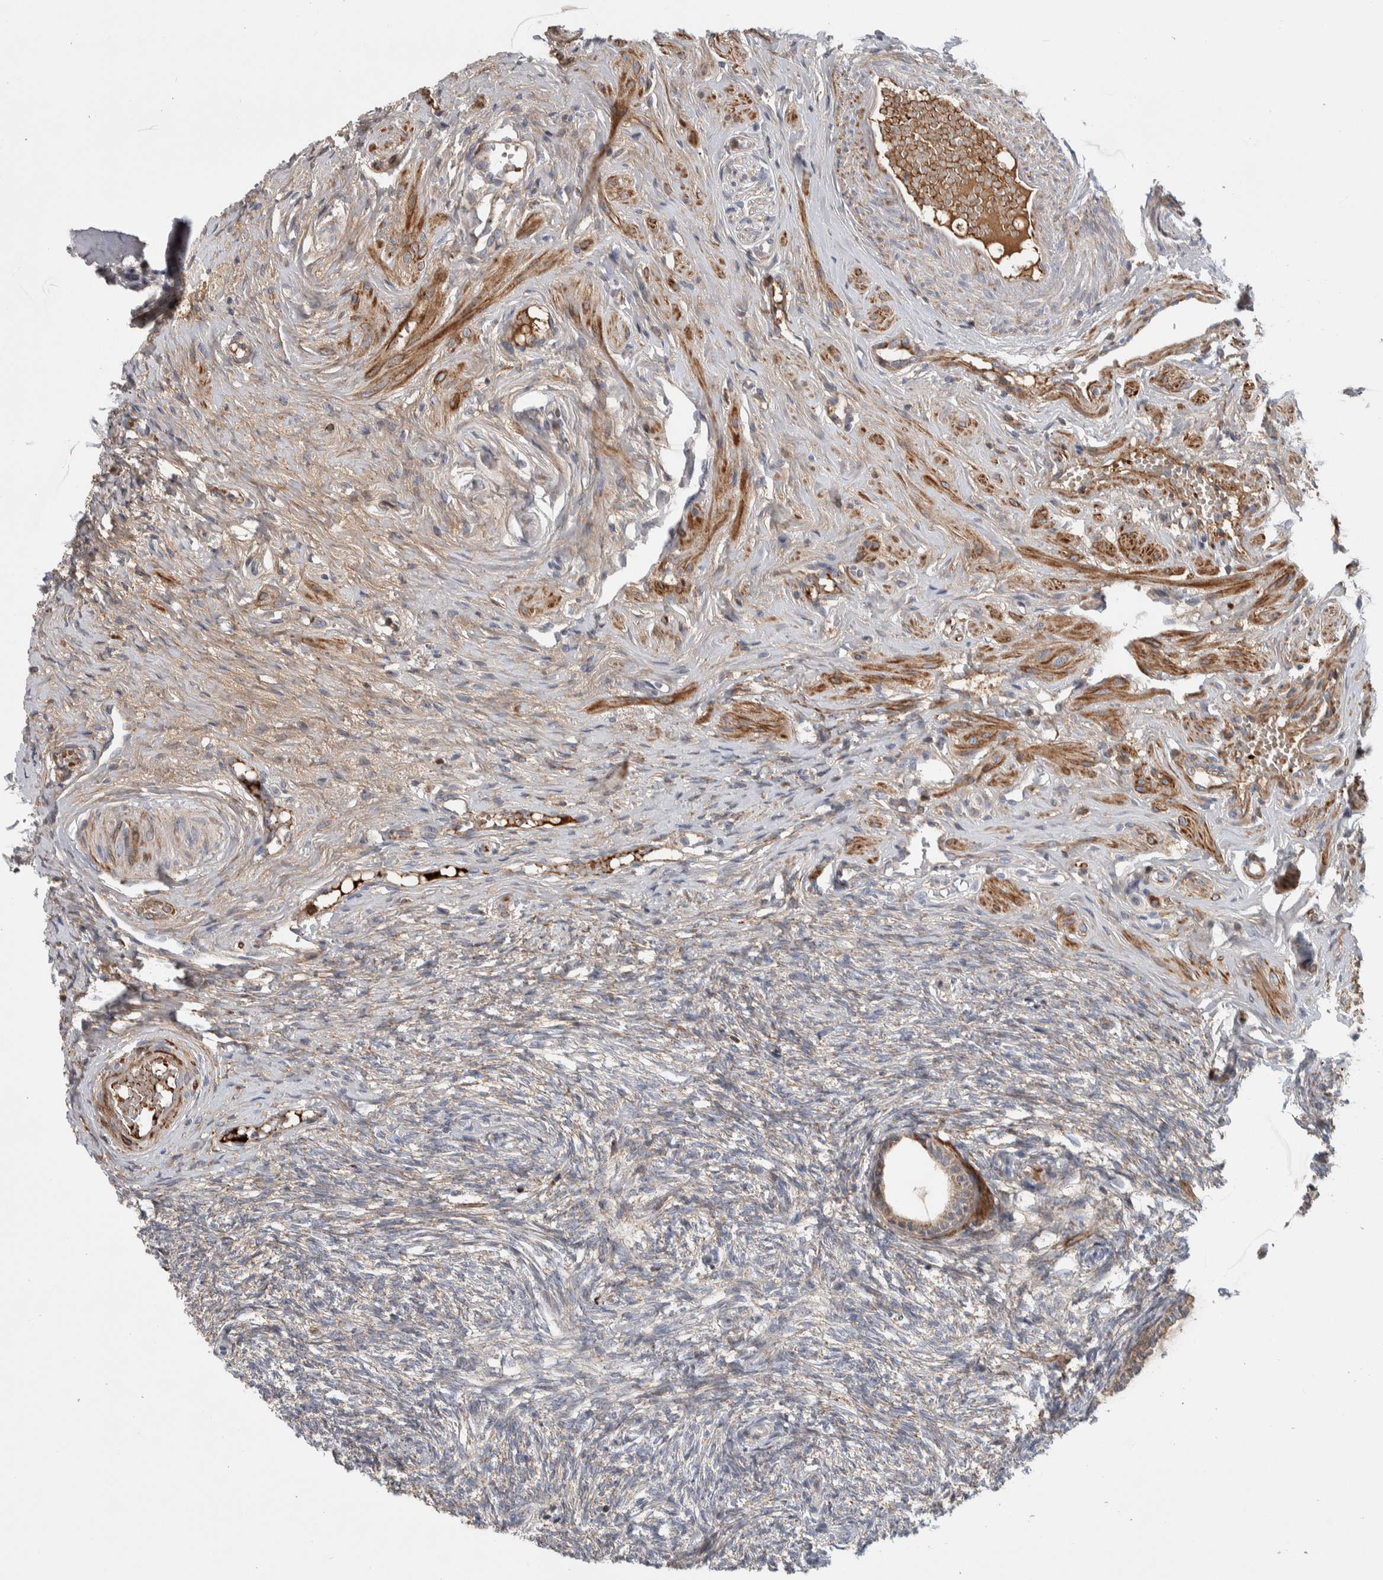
{"staining": {"intensity": "weak", "quantity": ">75%", "location": "cytoplasmic/membranous"}, "tissue": "ovary", "cell_type": "Follicle cells", "image_type": "normal", "snomed": [{"axis": "morphology", "description": "Normal tissue, NOS"}, {"axis": "topography", "description": "Ovary"}], "caption": "Protein staining of unremarkable ovary displays weak cytoplasmic/membranous staining in approximately >75% of follicle cells.", "gene": "PSMG3", "patient": {"sex": "female", "age": 41}}